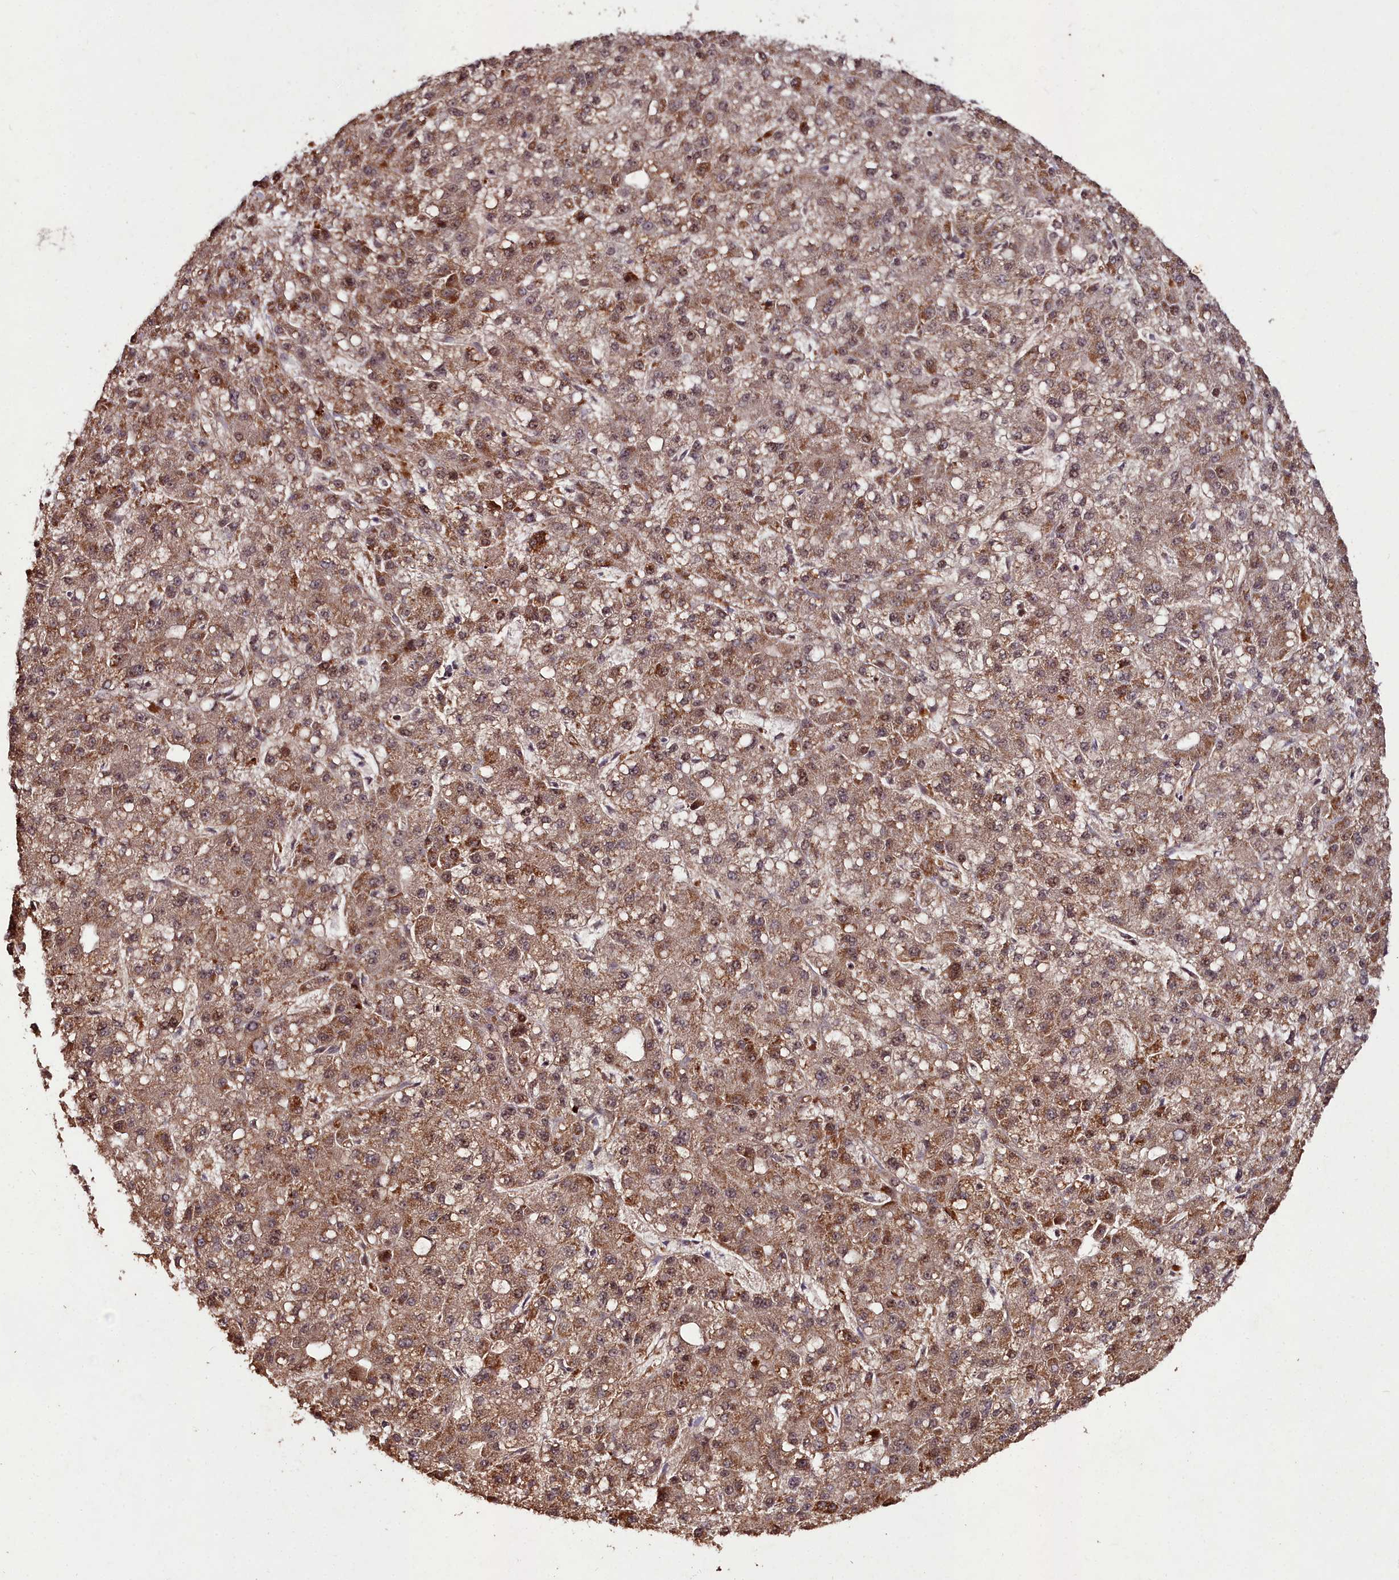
{"staining": {"intensity": "moderate", "quantity": ">75%", "location": "cytoplasmic/membranous,nuclear"}, "tissue": "liver cancer", "cell_type": "Tumor cells", "image_type": "cancer", "snomed": [{"axis": "morphology", "description": "Carcinoma, Hepatocellular, NOS"}, {"axis": "topography", "description": "Liver"}], "caption": "IHC of human liver cancer exhibits medium levels of moderate cytoplasmic/membranous and nuclear positivity in about >75% of tumor cells.", "gene": "CXXC1", "patient": {"sex": "male", "age": 67}}